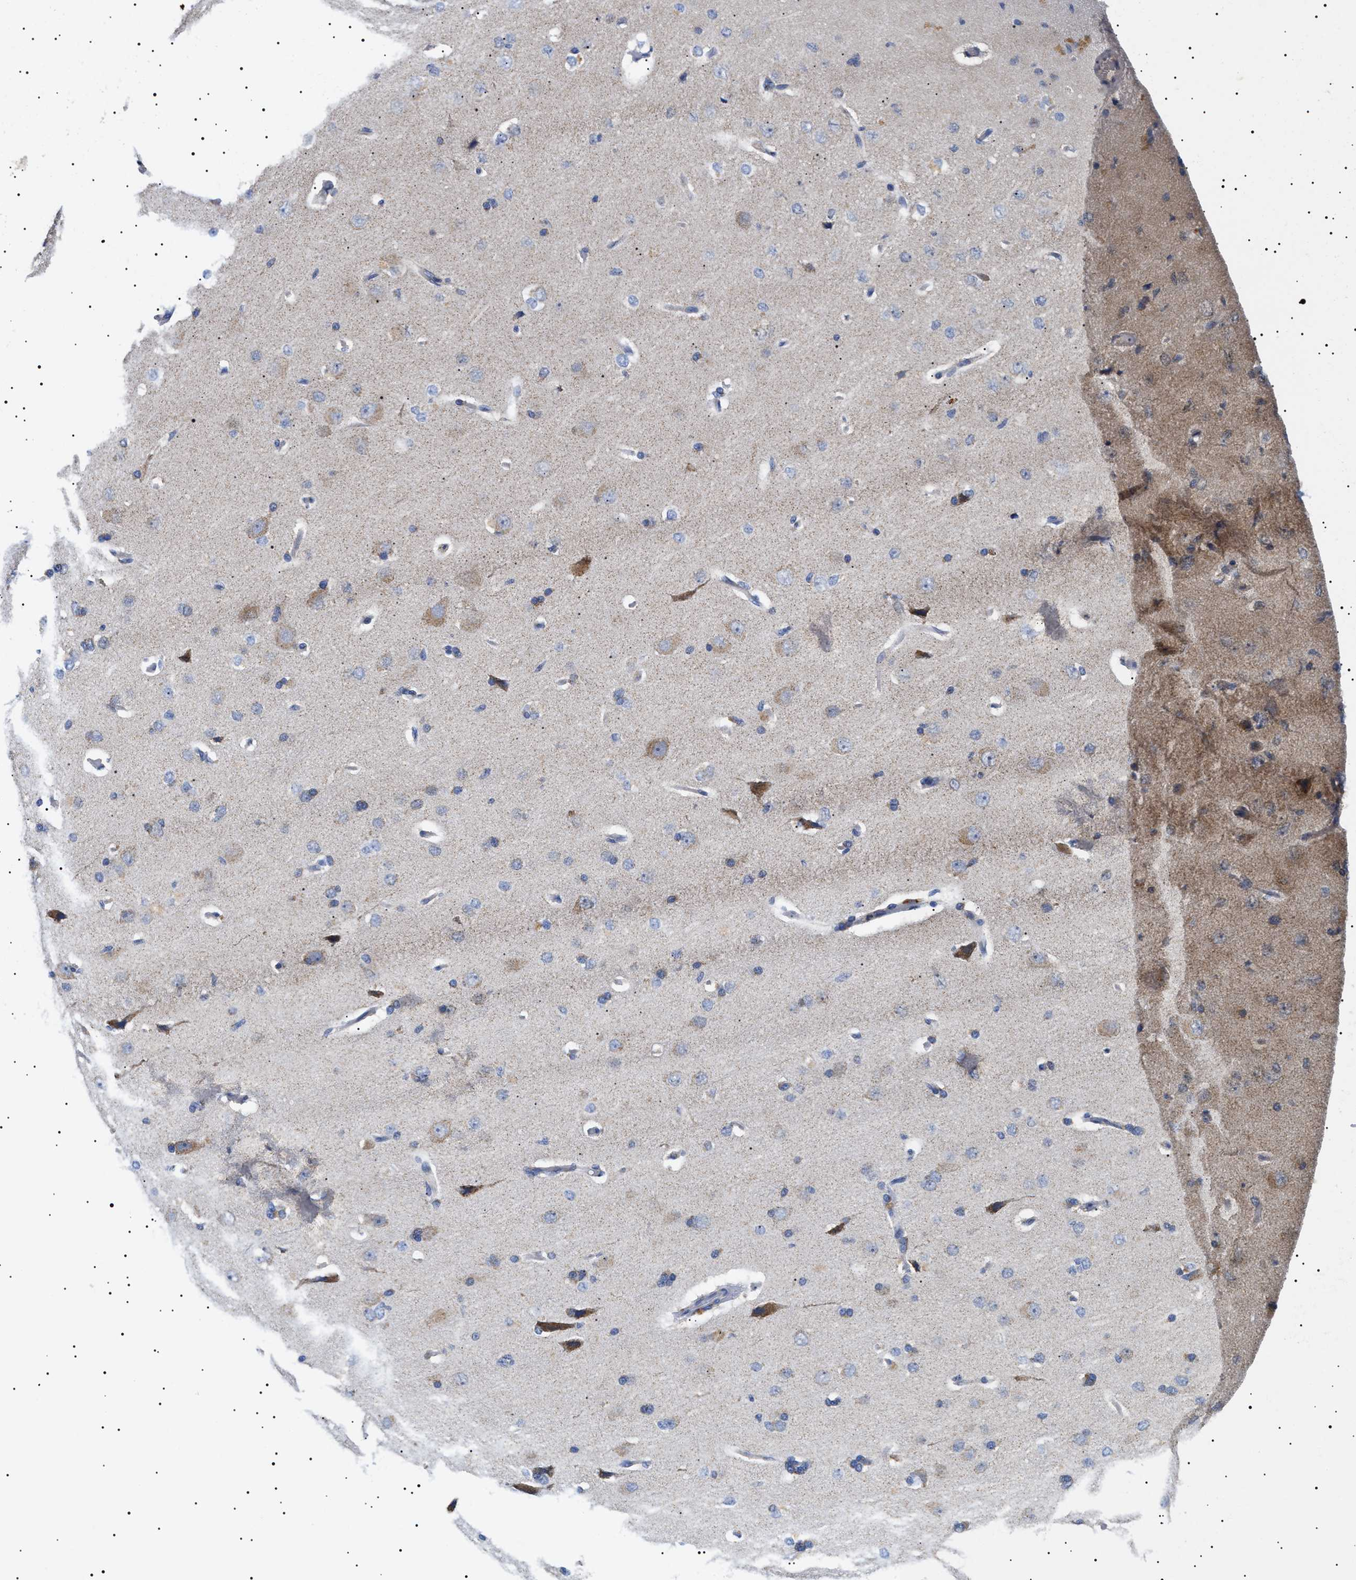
{"staining": {"intensity": "weak", "quantity": "25%-75%", "location": "cytoplasmic/membranous"}, "tissue": "cerebral cortex", "cell_type": "Endothelial cells", "image_type": "normal", "snomed": [{"axis": "morphology", "description": "Normal tissue, NOS"}, {"axis": "topography", "description": "Cerebral cortex"}], "caption": "Immunohistochemical staining of benign human cerebral cortex displays weak cytoplasmic/membranous protein positivity in about 25%-75% of endothelial cells.", "gene": "CHRDL2", "patient": {"sex": "male", "age": 62}}